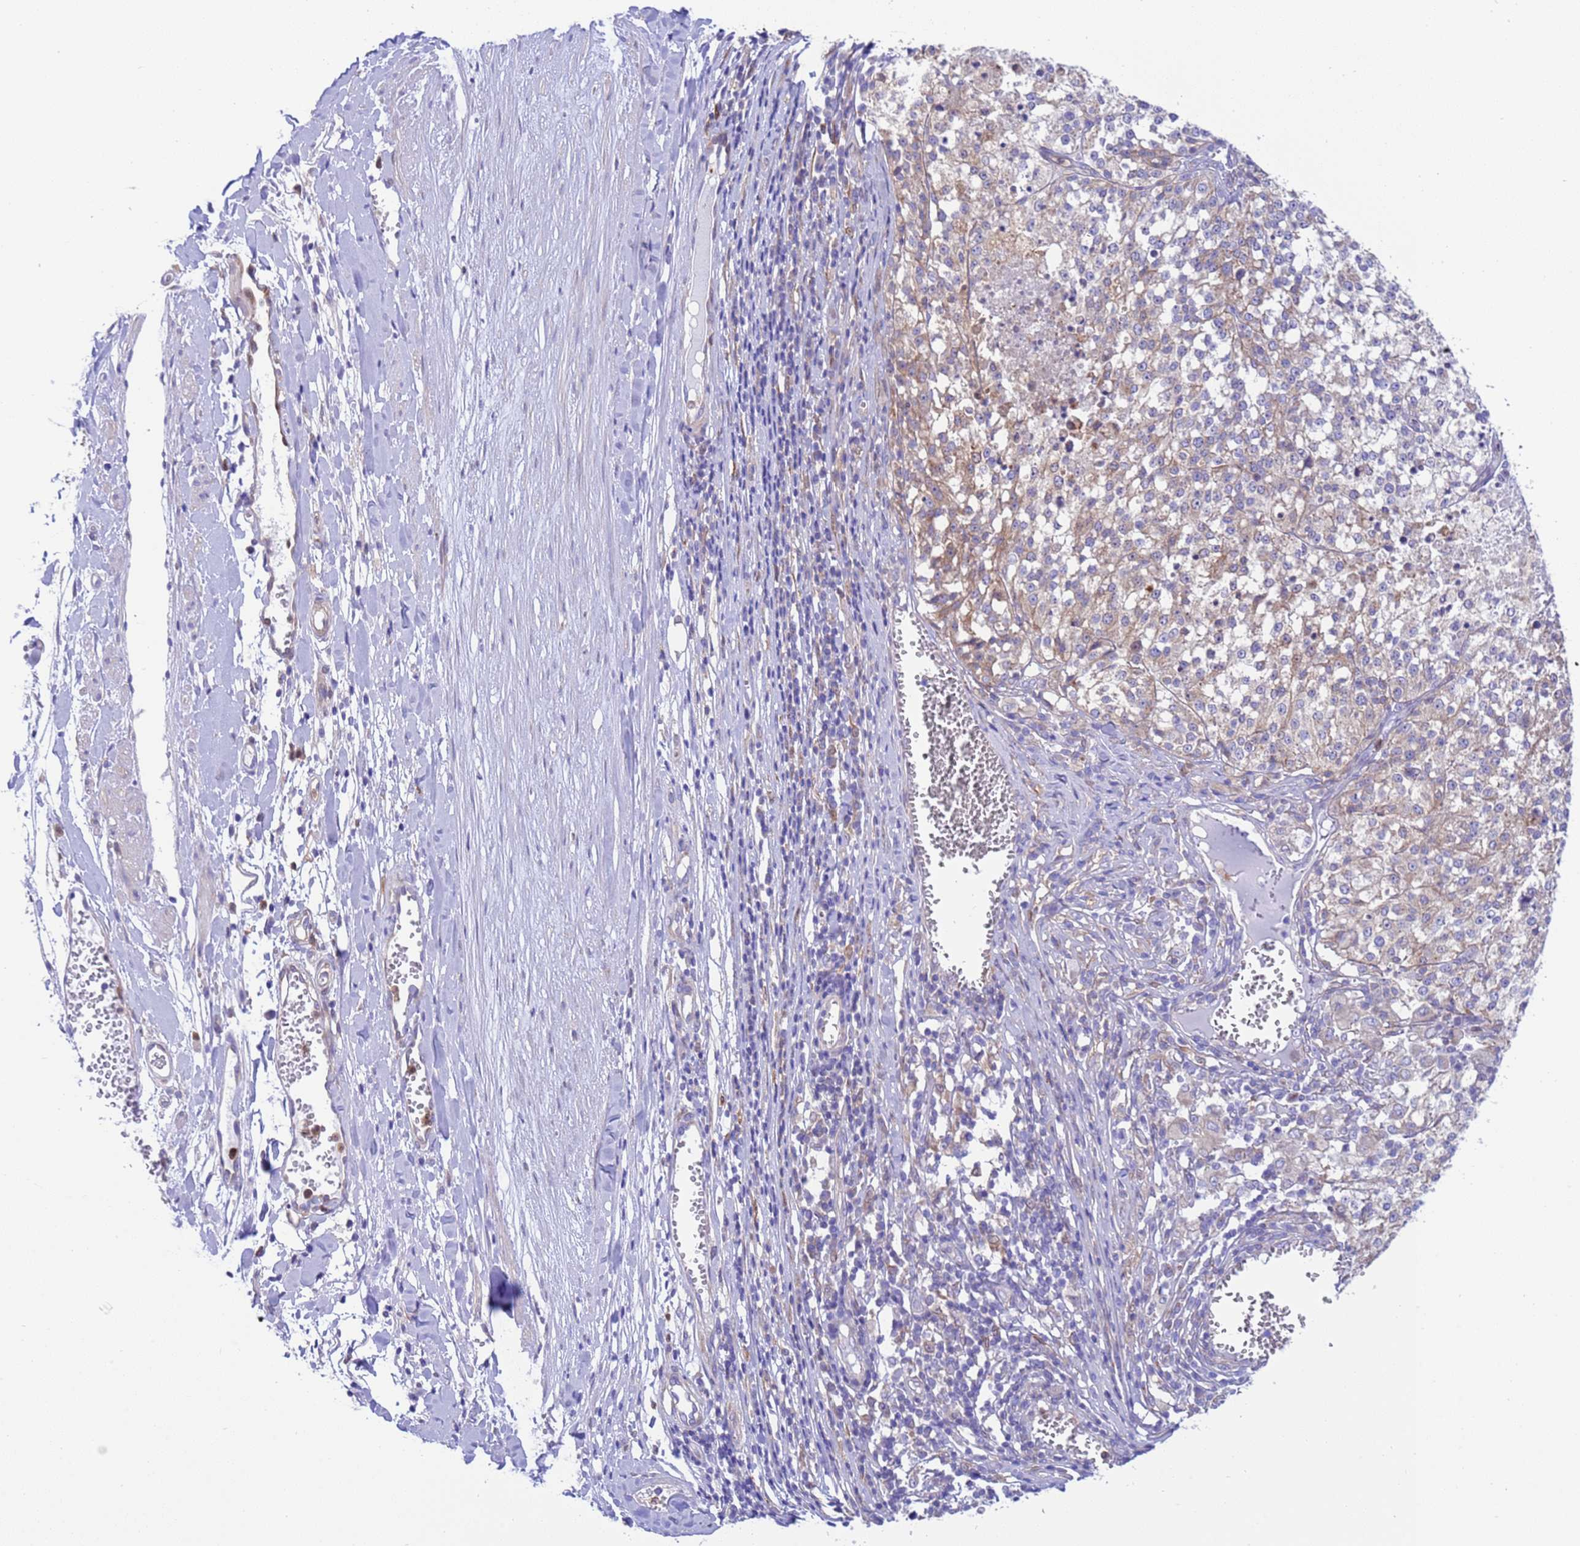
{"staining": {"intensity": "weak", "quantity": "<25%", "location": "cytoplasmic/membranous"}, "tissue": "melanoma", "cell_type": "Tumor cells", "image_type": "cancer", "snomed": [{"axis": "morphology", "description": "Malignant melanoma, NOS"}, {"axis": "topography", "description": "Skin"}], "caption": "Tumor cells show no significant protein positivity in melanoma.", "gene": "C6orf47", "patient": {"sex": "female", "age": 64}}